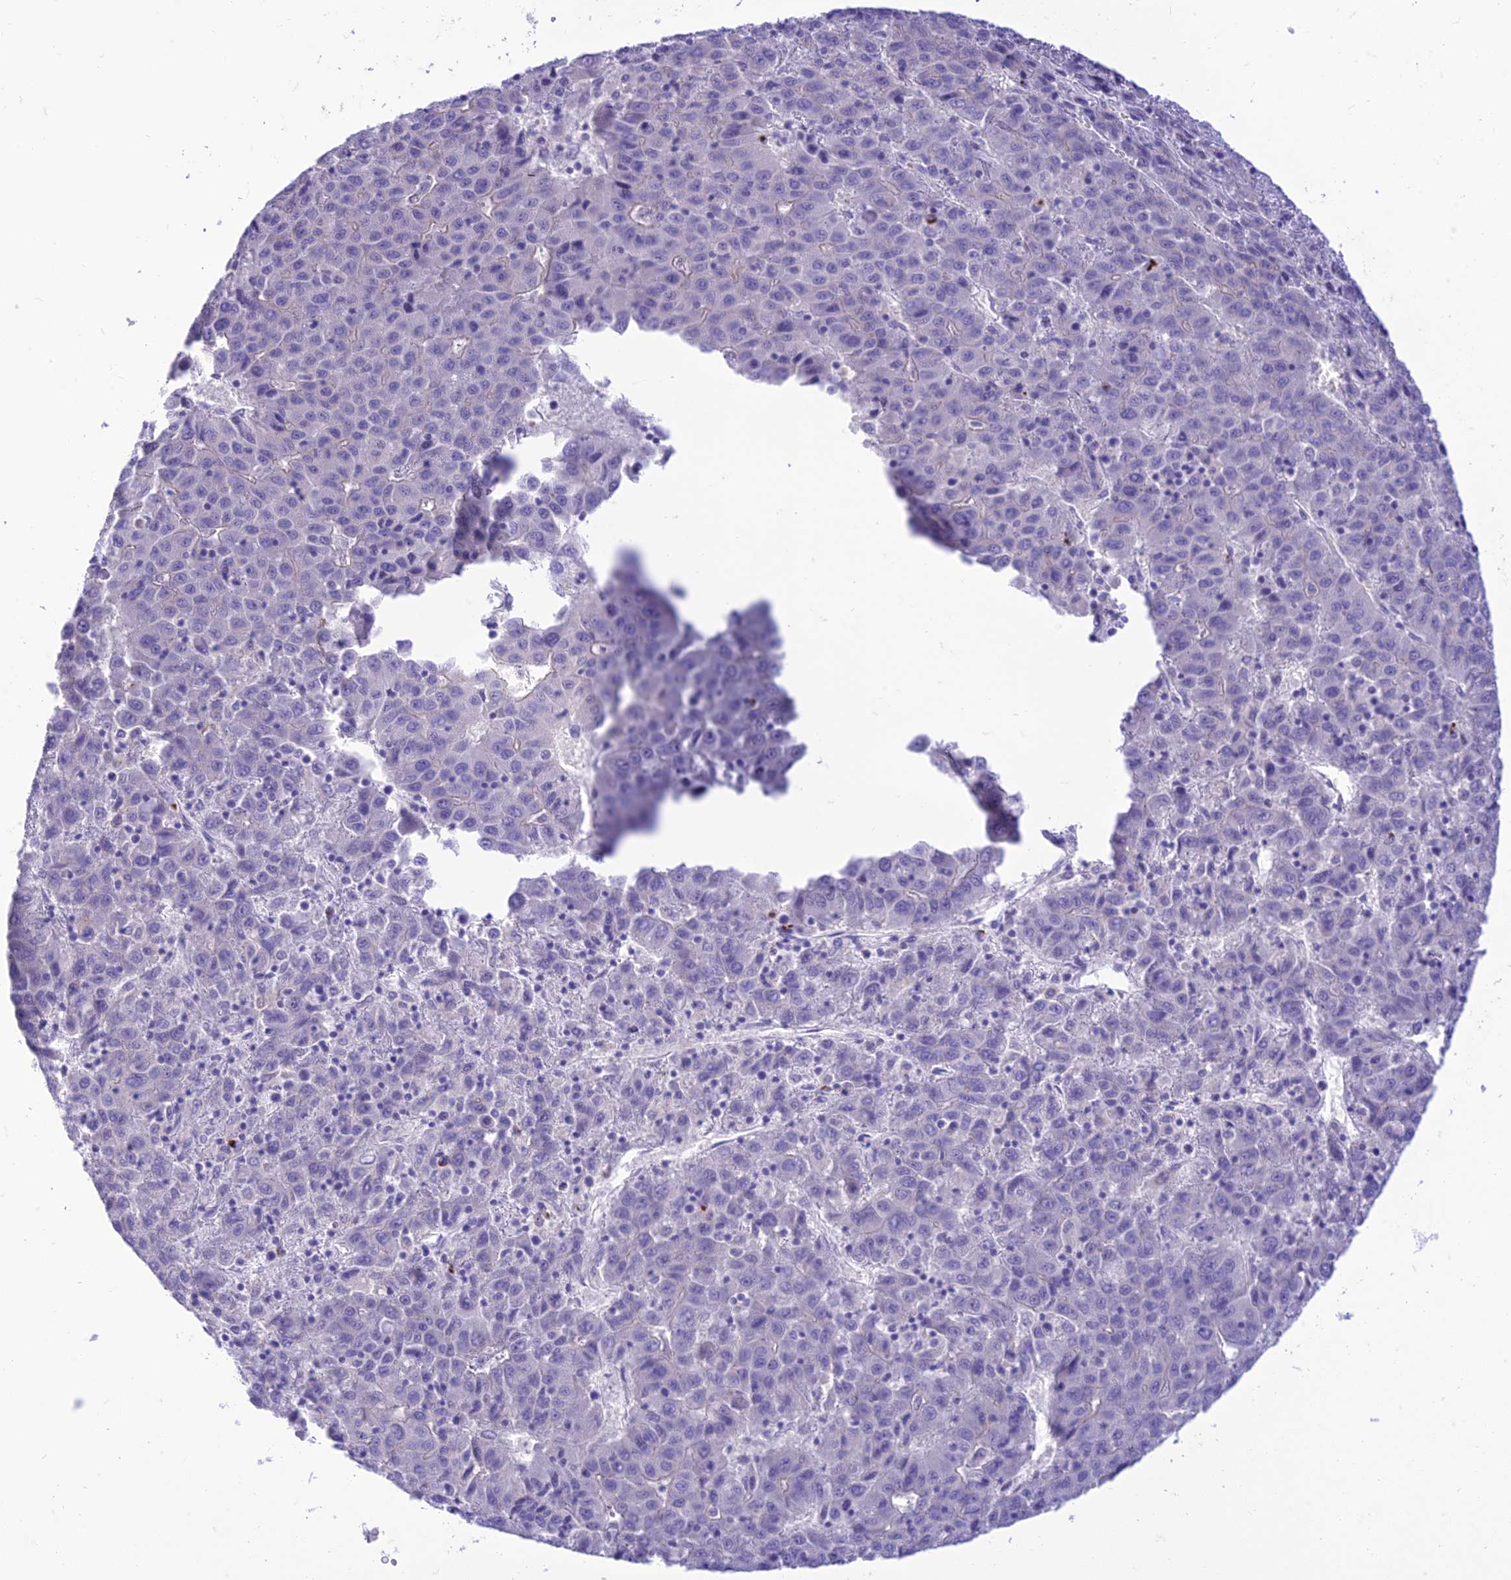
{"staining": {"intensity": "negative", "quantity": "none", "location": "none"}, "tissue": "liver cancer", "cell_type": "Tumor cells", "image_type": "cancer", "snomed": [{"axis": "morphology", "description": "Carcinoma, Hepatocellular, NOS"}, {"axis": "topography", "description": "Liver"}], "caption": "This histopathology image is of liver hepatocellular carcinoma stained with IHC to label a protein in brown with the nuclei are counter-stained blue. There is no staining in tumor cells.", "gene": "DHDH", "patient": {"sex": "female", "age": 53}}